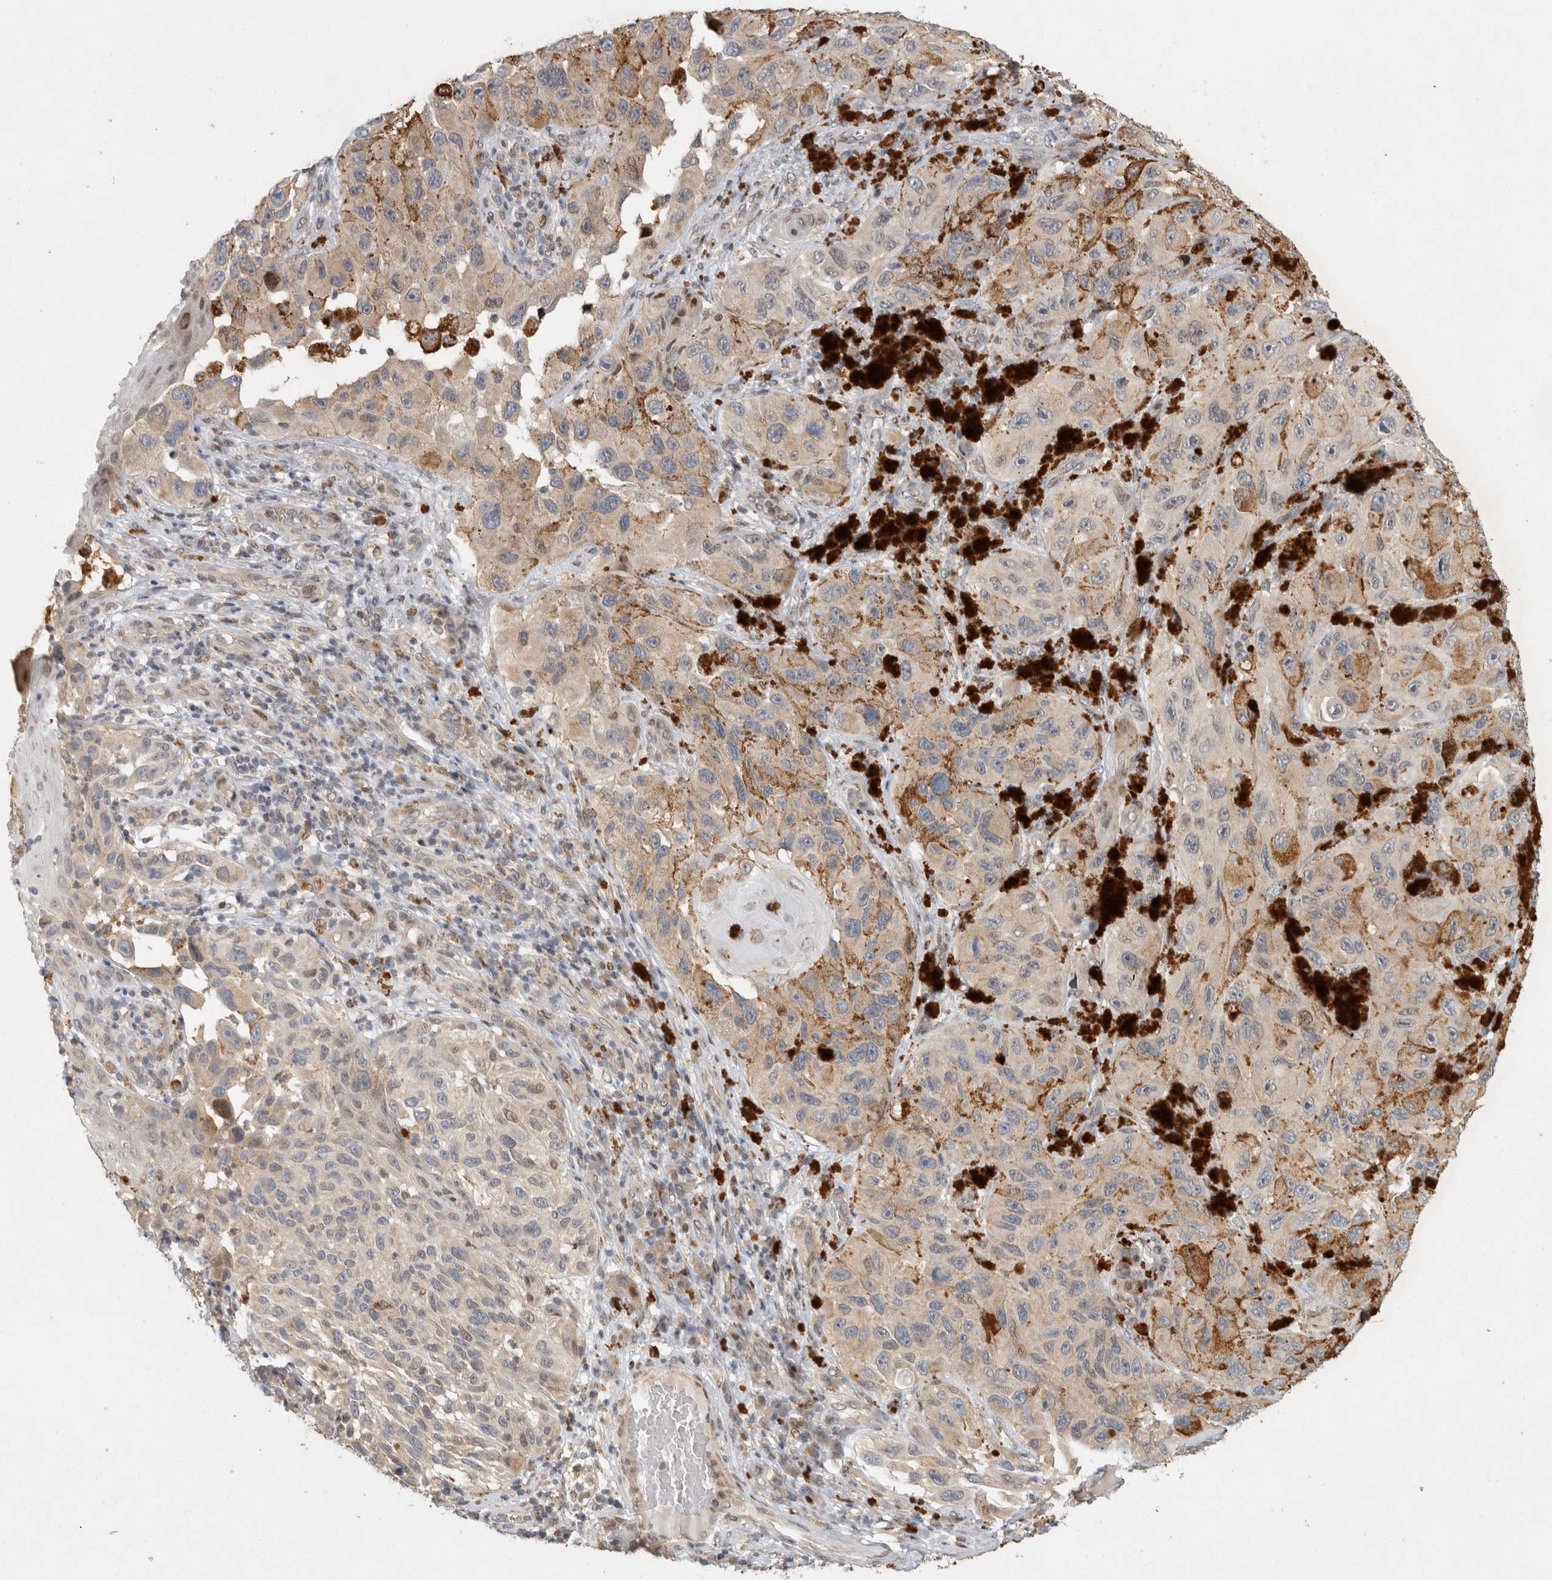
{"staining": {"intensity": "negative", "quantity": "none", "location": "none"}, "tissue": "melanoma", "cell_type": "Tumor cells", "image_type": "cancer", "snomed": [{"axis": "morphology", "description": "Malignant melanoma, NOS"}, {"axis": "topography", "description": "Skin"}], "caption": "Immunohistochemistry (IHC) histopathology image of neoplastic tissue: melanoma stained with DAB displays no significant protein expression in tumor cells. Nuclei are stained in blue.", "gene": "C8orf58", "patient": {"sex": "female", "age": 73}}